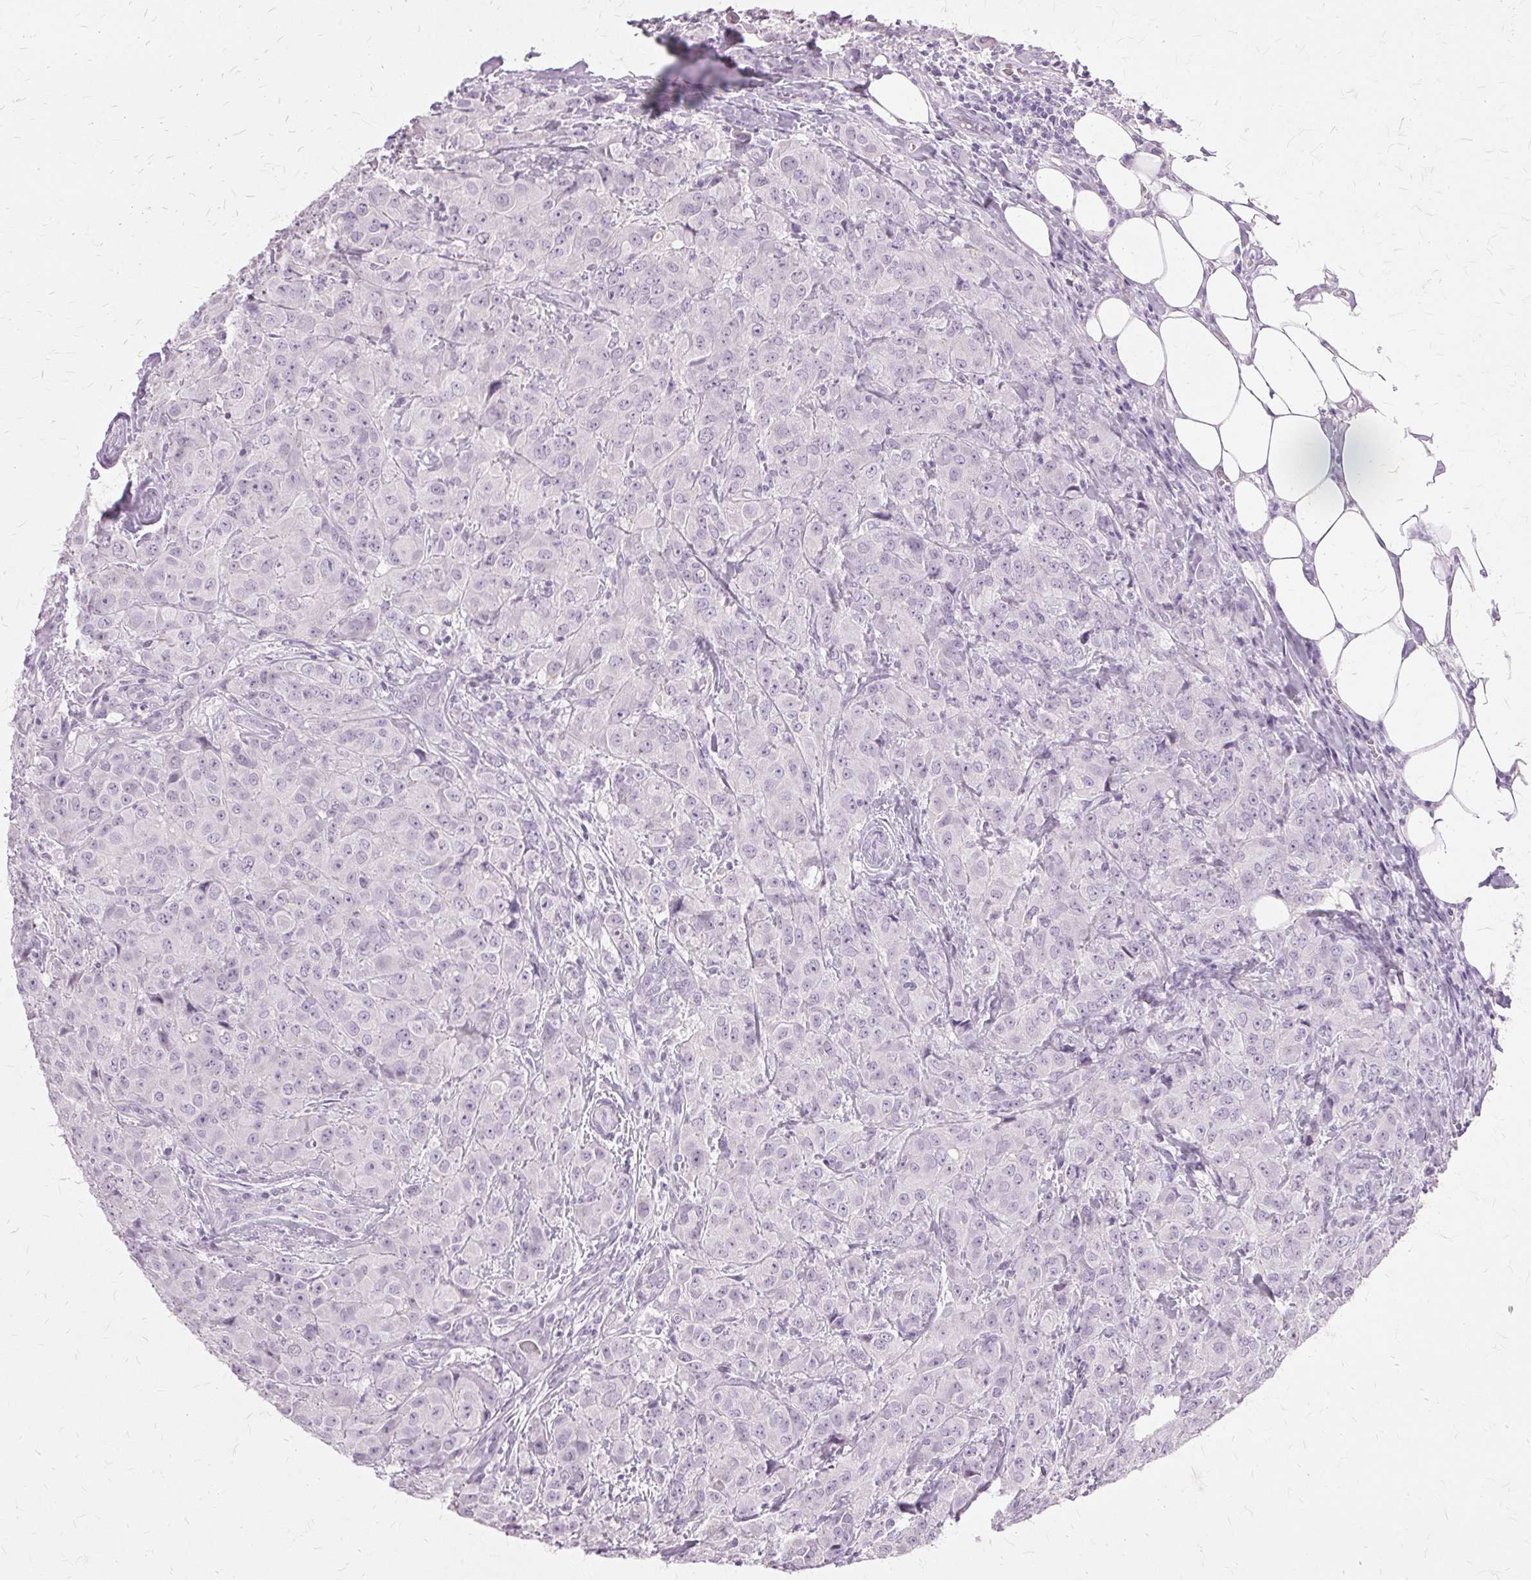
{"staining": {"intensity": "negative", "quantity": "none", "location": "none"}, "tissue": "breast cancer", "cell_type": "Tumor cells", "image_type": "cancer", "snomed": [{"axis": "morphology", "description": "Normal tissue, NOS"}, {"axis": "morphology", "description": "Duct carcinoma"}, {"axis": "topography", "description": "Breast"}], "caption": "There is no significant positivity in tumor cells of breast intraductal carcinoma.", "gene": "SLC45A3", "patient": {"sex": "female", "age": 43}}